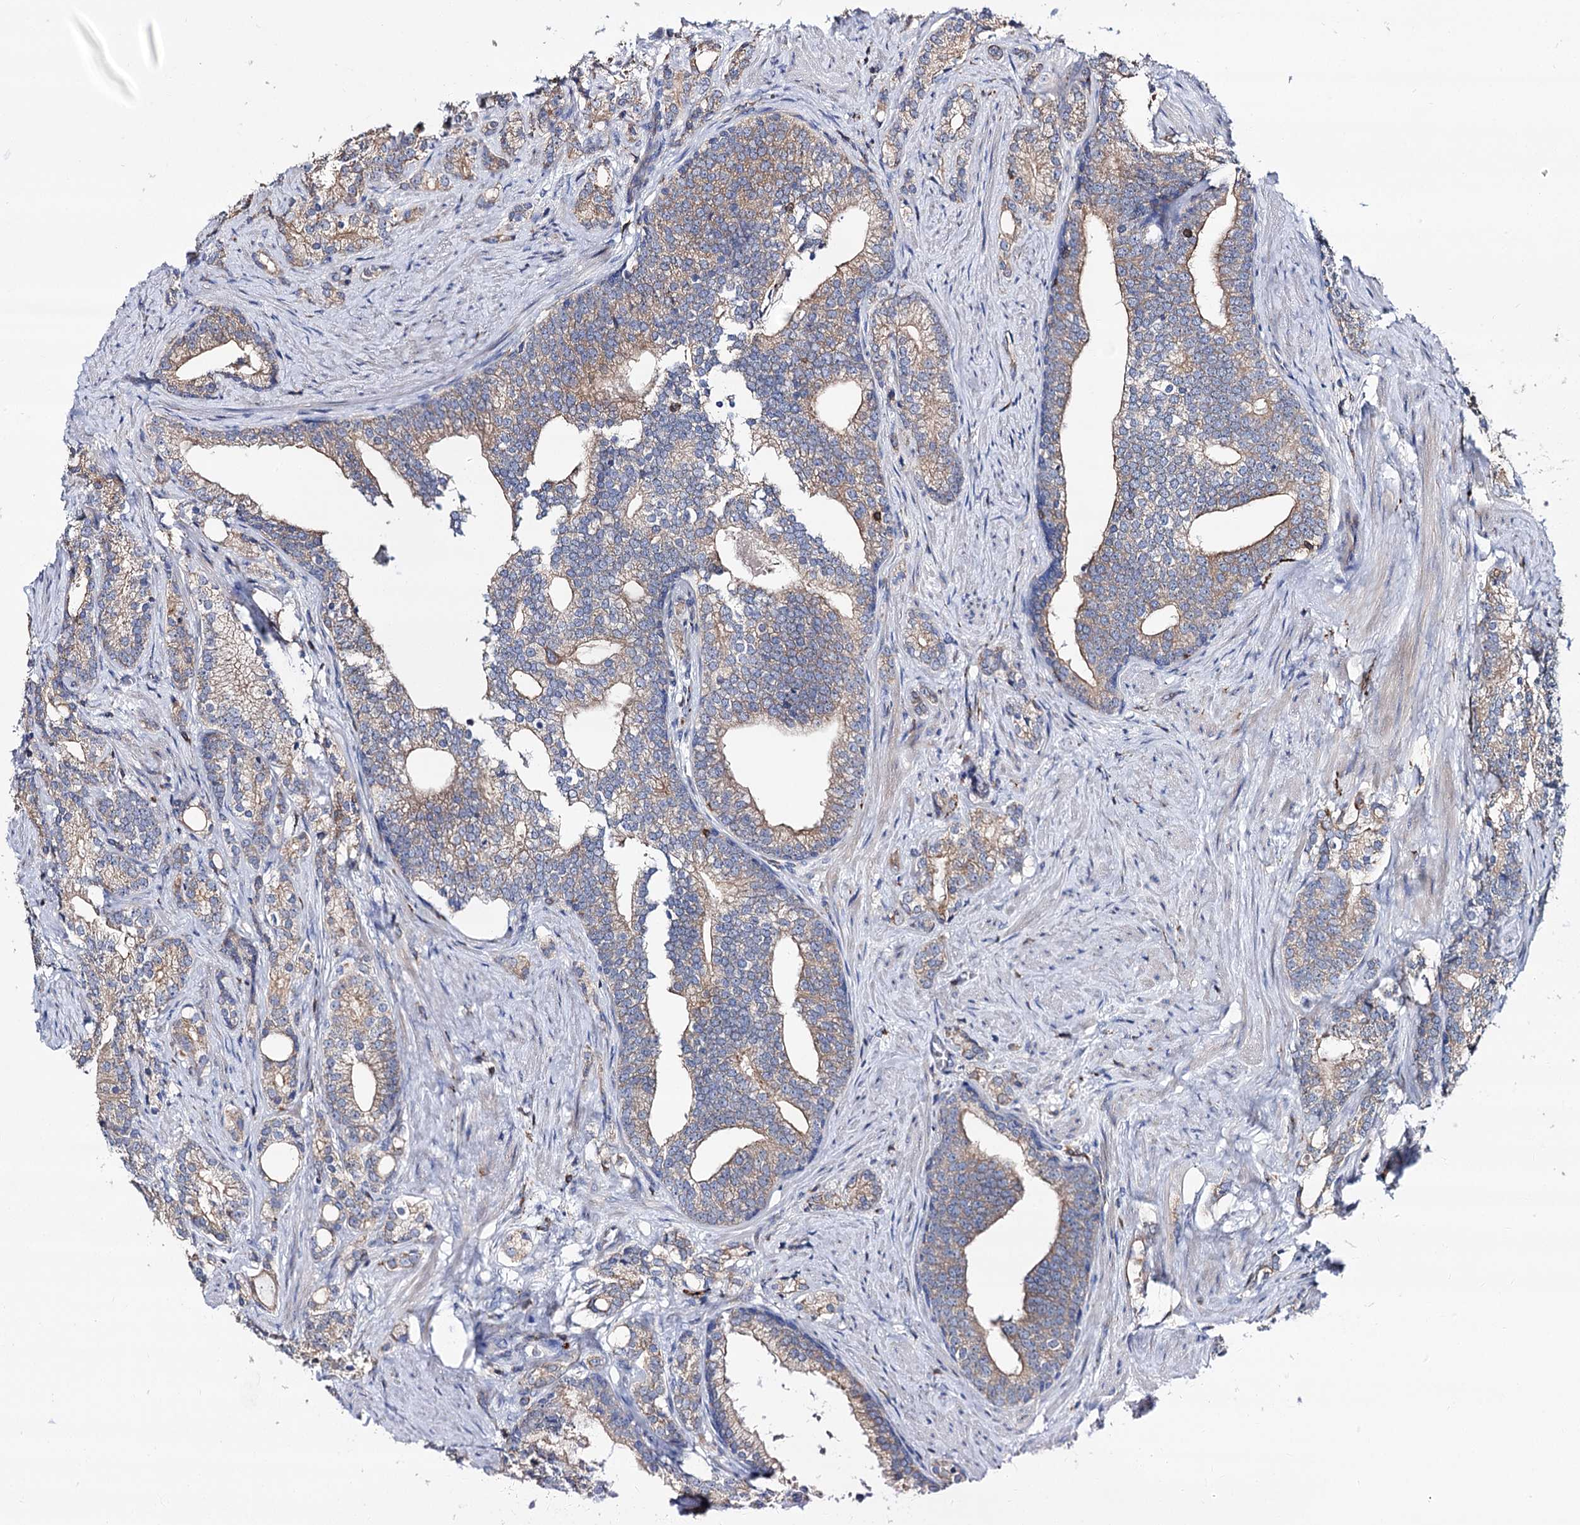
{"staining": {"intensity": "weak", "quantity": ">75%", "location": "cytoplasmic/membranous"}, "tissue": "prostate cancer", "cell_type": "Tumor cells", "image_type": "cancer", "snomed": [{"axis": "morphology", "description": "Adenocarcinoma, Low grade"}, {"axis": "topography", "description": "Prostate"}], "caption": "Human prostate cancer stained with a brown dye shows weak cytoplasmic/membranous positive staining in approximately >75% of tumor cells.", "gene": "UBASH3B", "patient": {"sex": "male", "age": 71}}